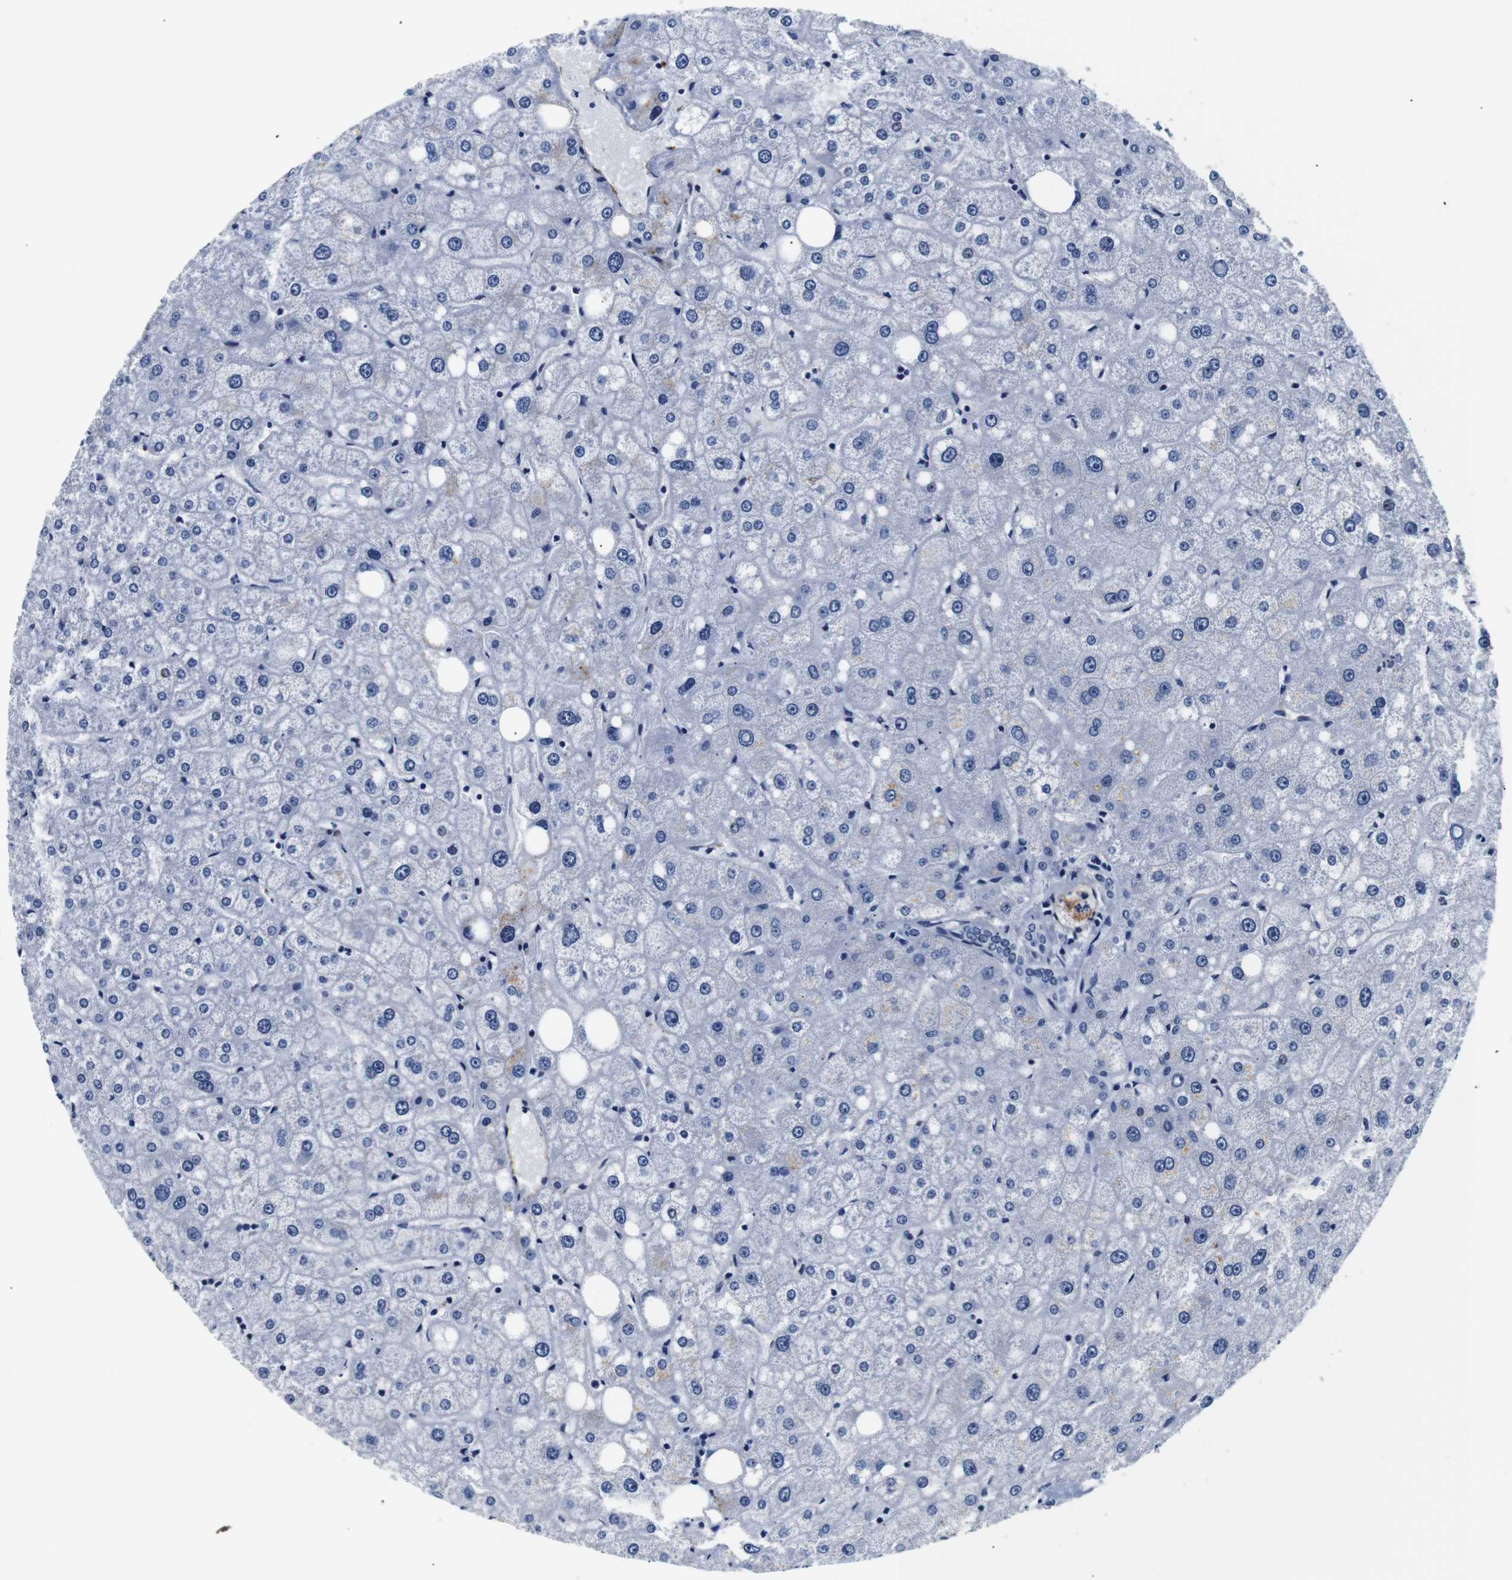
{"staining": {"intensity": "negative", "quantity": "none", "location": "none"}, "tissue": "liver", "cell_type": "Cholangiocytes", "image_type": "normal", "snomed": [{"axis": "morphology", "description": "Normal tissue, NOS"}, {"axis": "topography", "description": "Liver"}], "caption": "The histopathology image reveals no staining of cholangiocytes in benign liver. (Brightfield microscopy of DAB immunohistochemistry at high magnification).", "gene": "MUC4", "patient": {"sex": "male", "age": 73}}